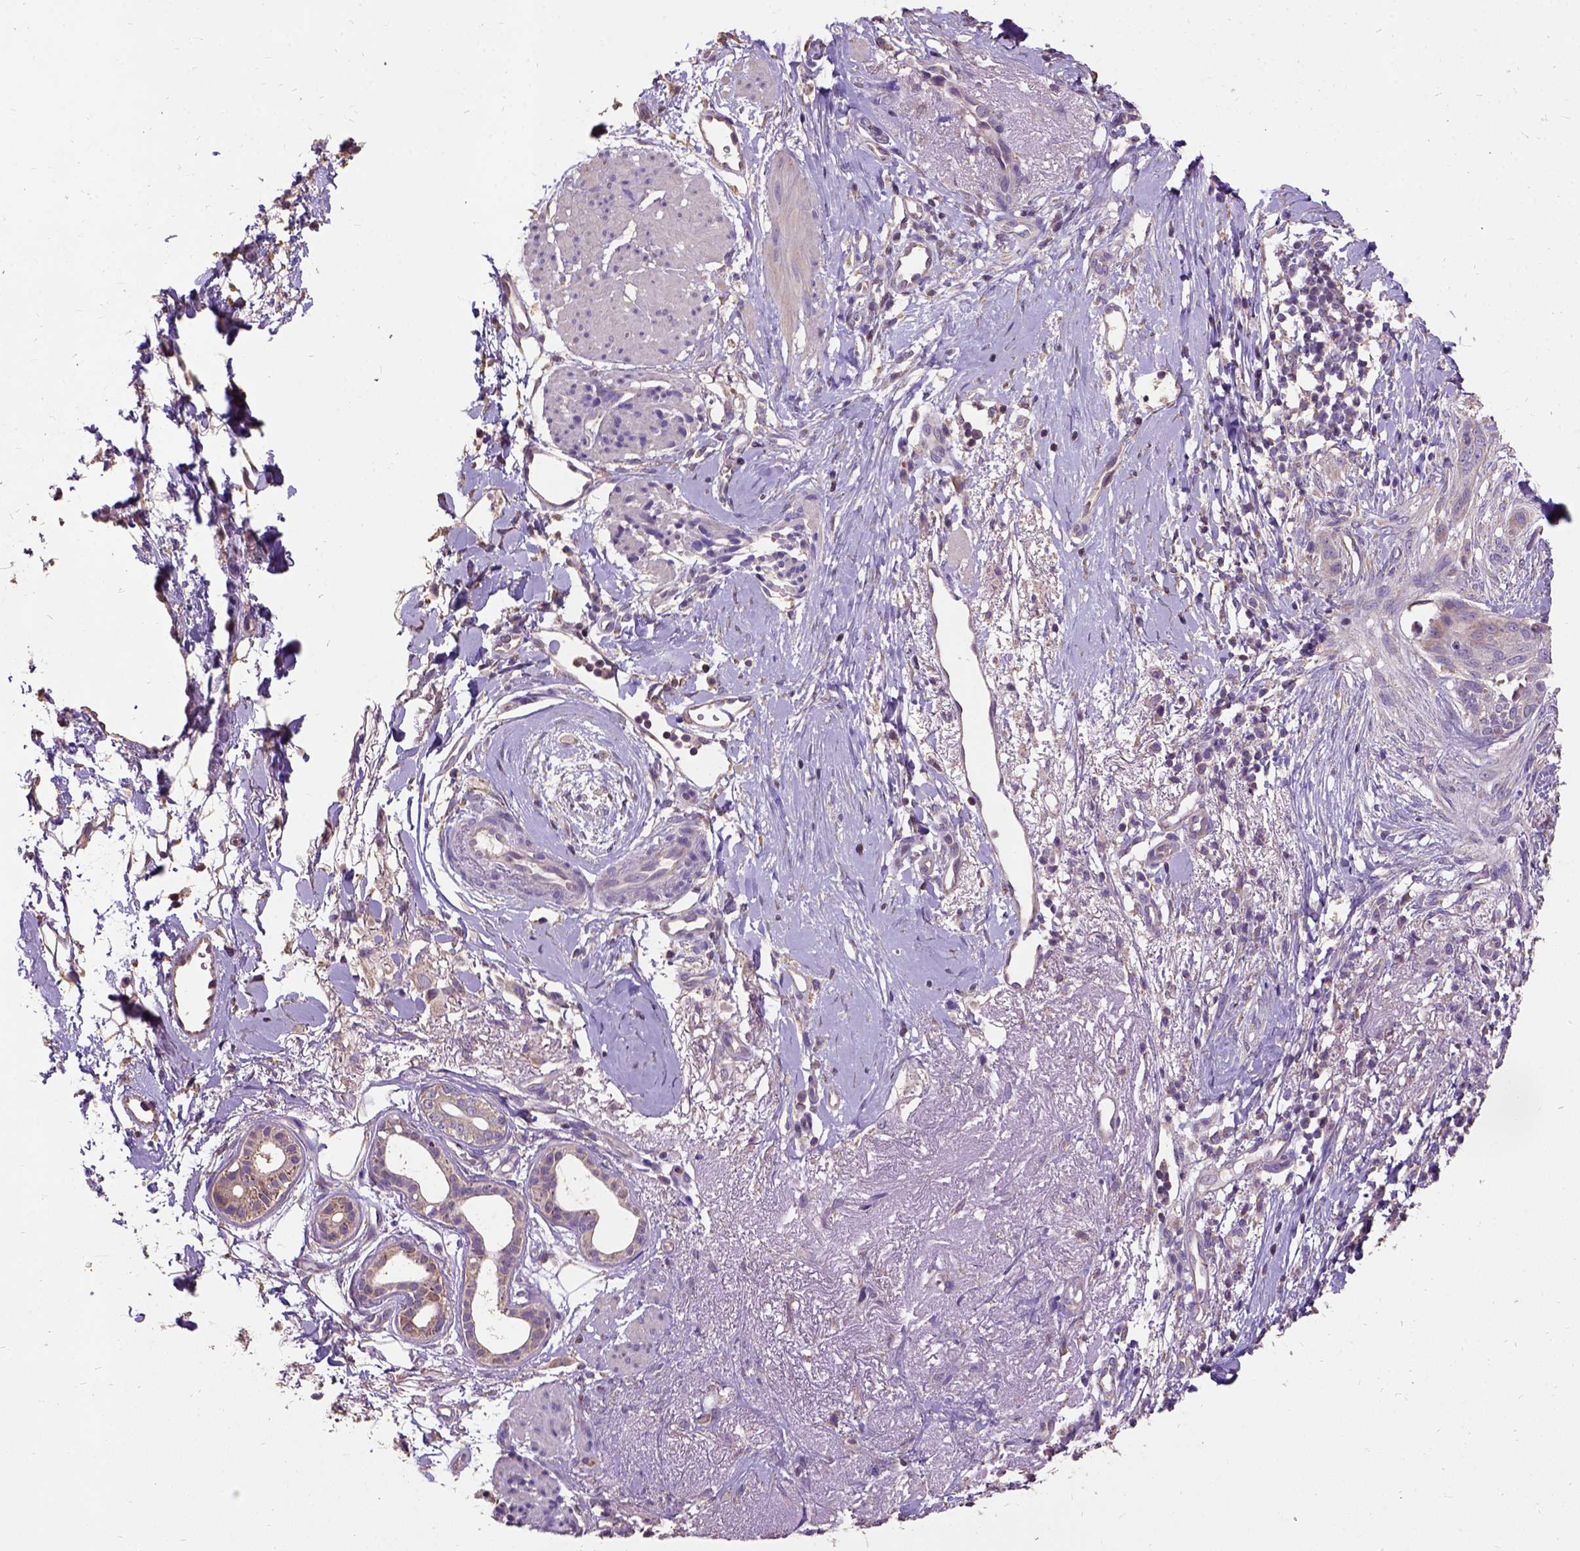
{"staining": {"intensity": "weak", "quantity": ">75%", "location": "cytoplasmic/membranous"}, "tissue": "skin cancer", "cell_type": "Tumor cells", "image_type": "cancer", "snomed": [{"axis": "morphology", "description": "Normal tissue, NOS"}, {"axis": "morphology", "description": "Basal cell carcinoma"}, {"axis": "topography", "description": "Skin"}], "caption": "Protein staining displays weak cytoplasmic/membranous expression in about >75% of tumor cells in skin basal cell carcinoma.", "gene": "DQX1", "patient": {"sex": "male", "age": 84}}